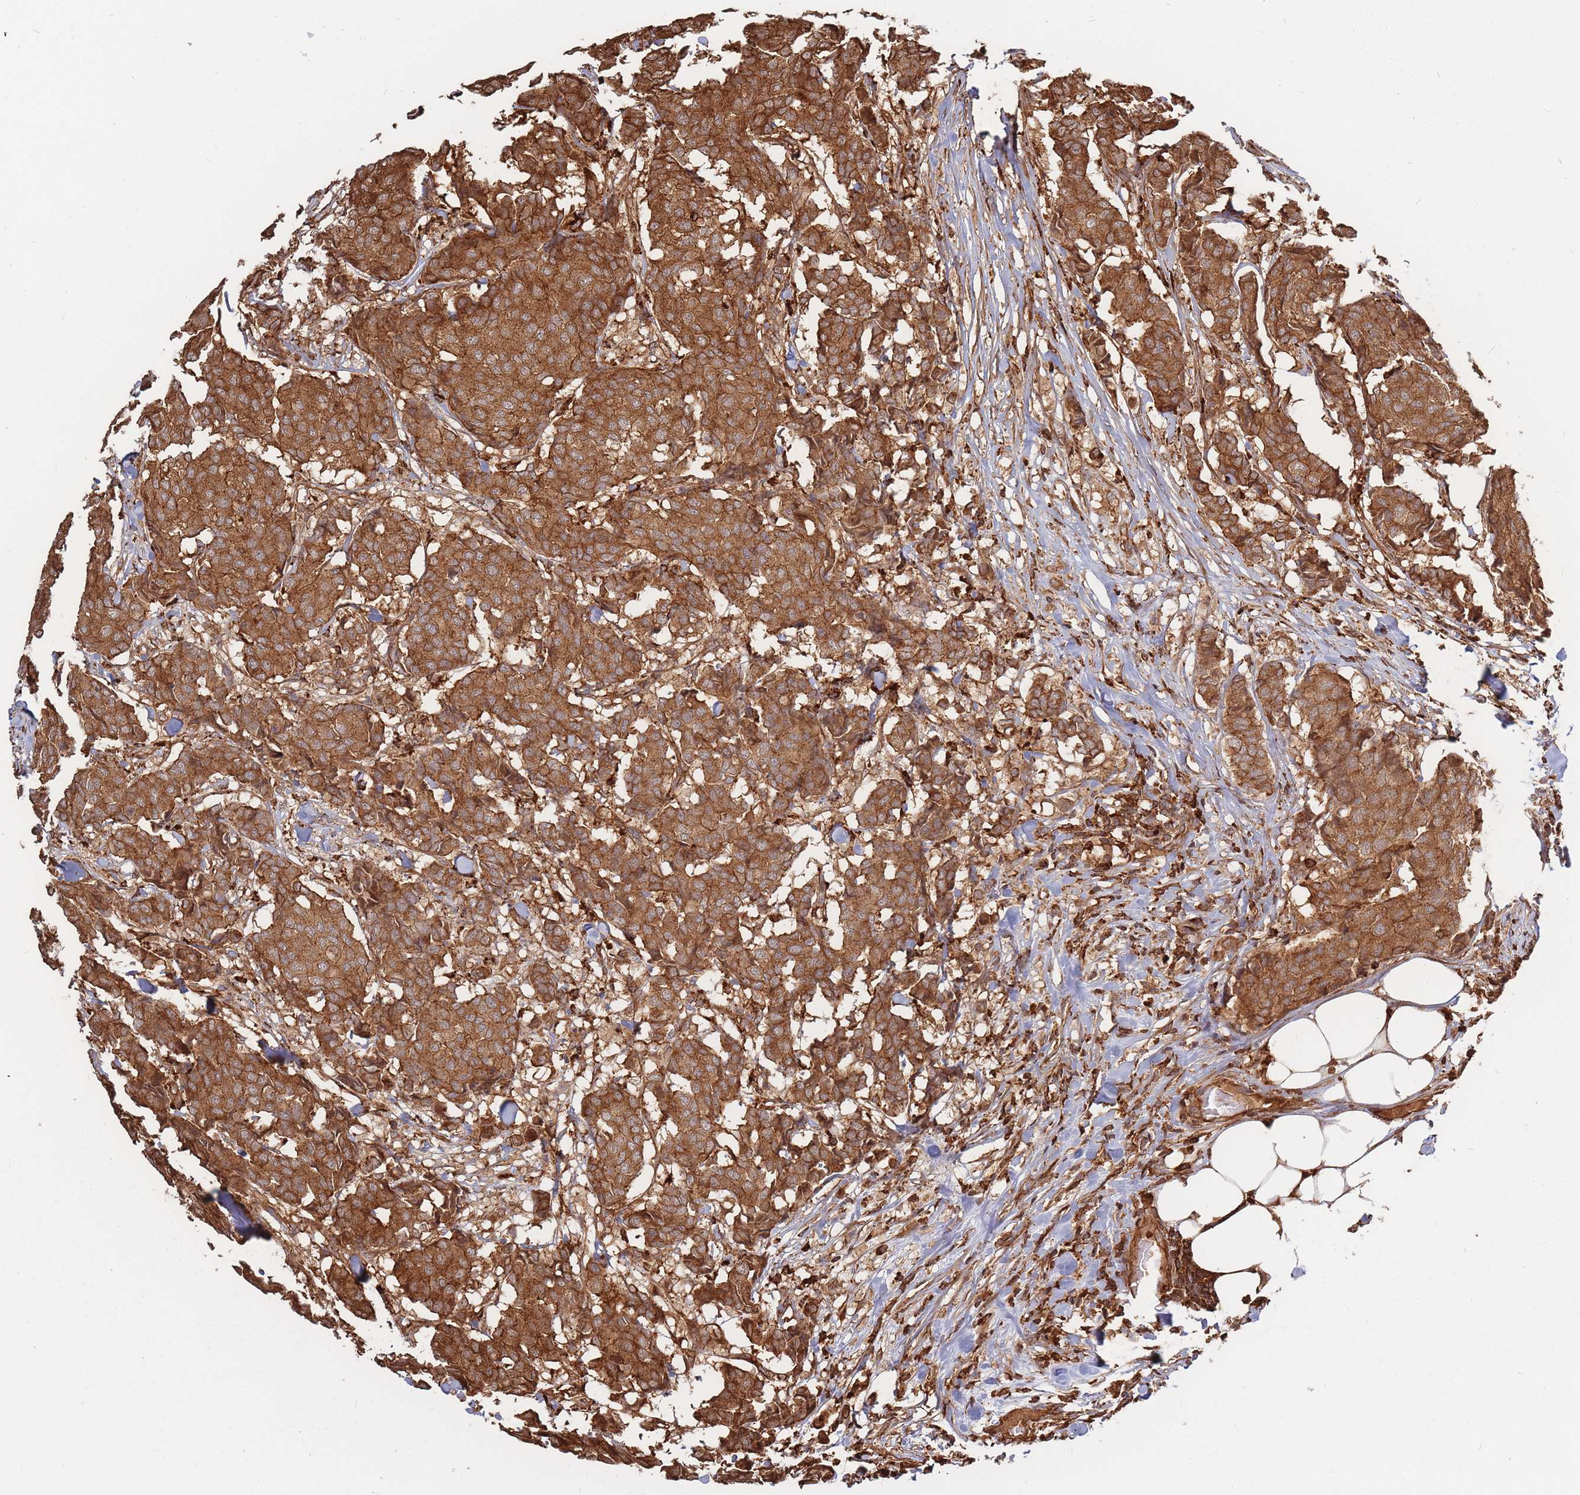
{"staining": {"intensity": "strong", "quantity": ">75%", "location": "cytoplasmic/membranous"}, "tissue": "breast cancer", "cell_type": "Tumor cells", "image_type": "cancer", "snomed": [{"axis": "morphology", "description": "Duct carcinoma"}, {"axis": "topography", "description": "Breast"}], "caption": "Immunohistochemical staining of human breast cancer demonstrates strong cytoplasmic/membranous protein positivity in approximately >75% of tumor cells.", "gene": "RASSF2", "patient": {"sex": "female", "age": 75}}